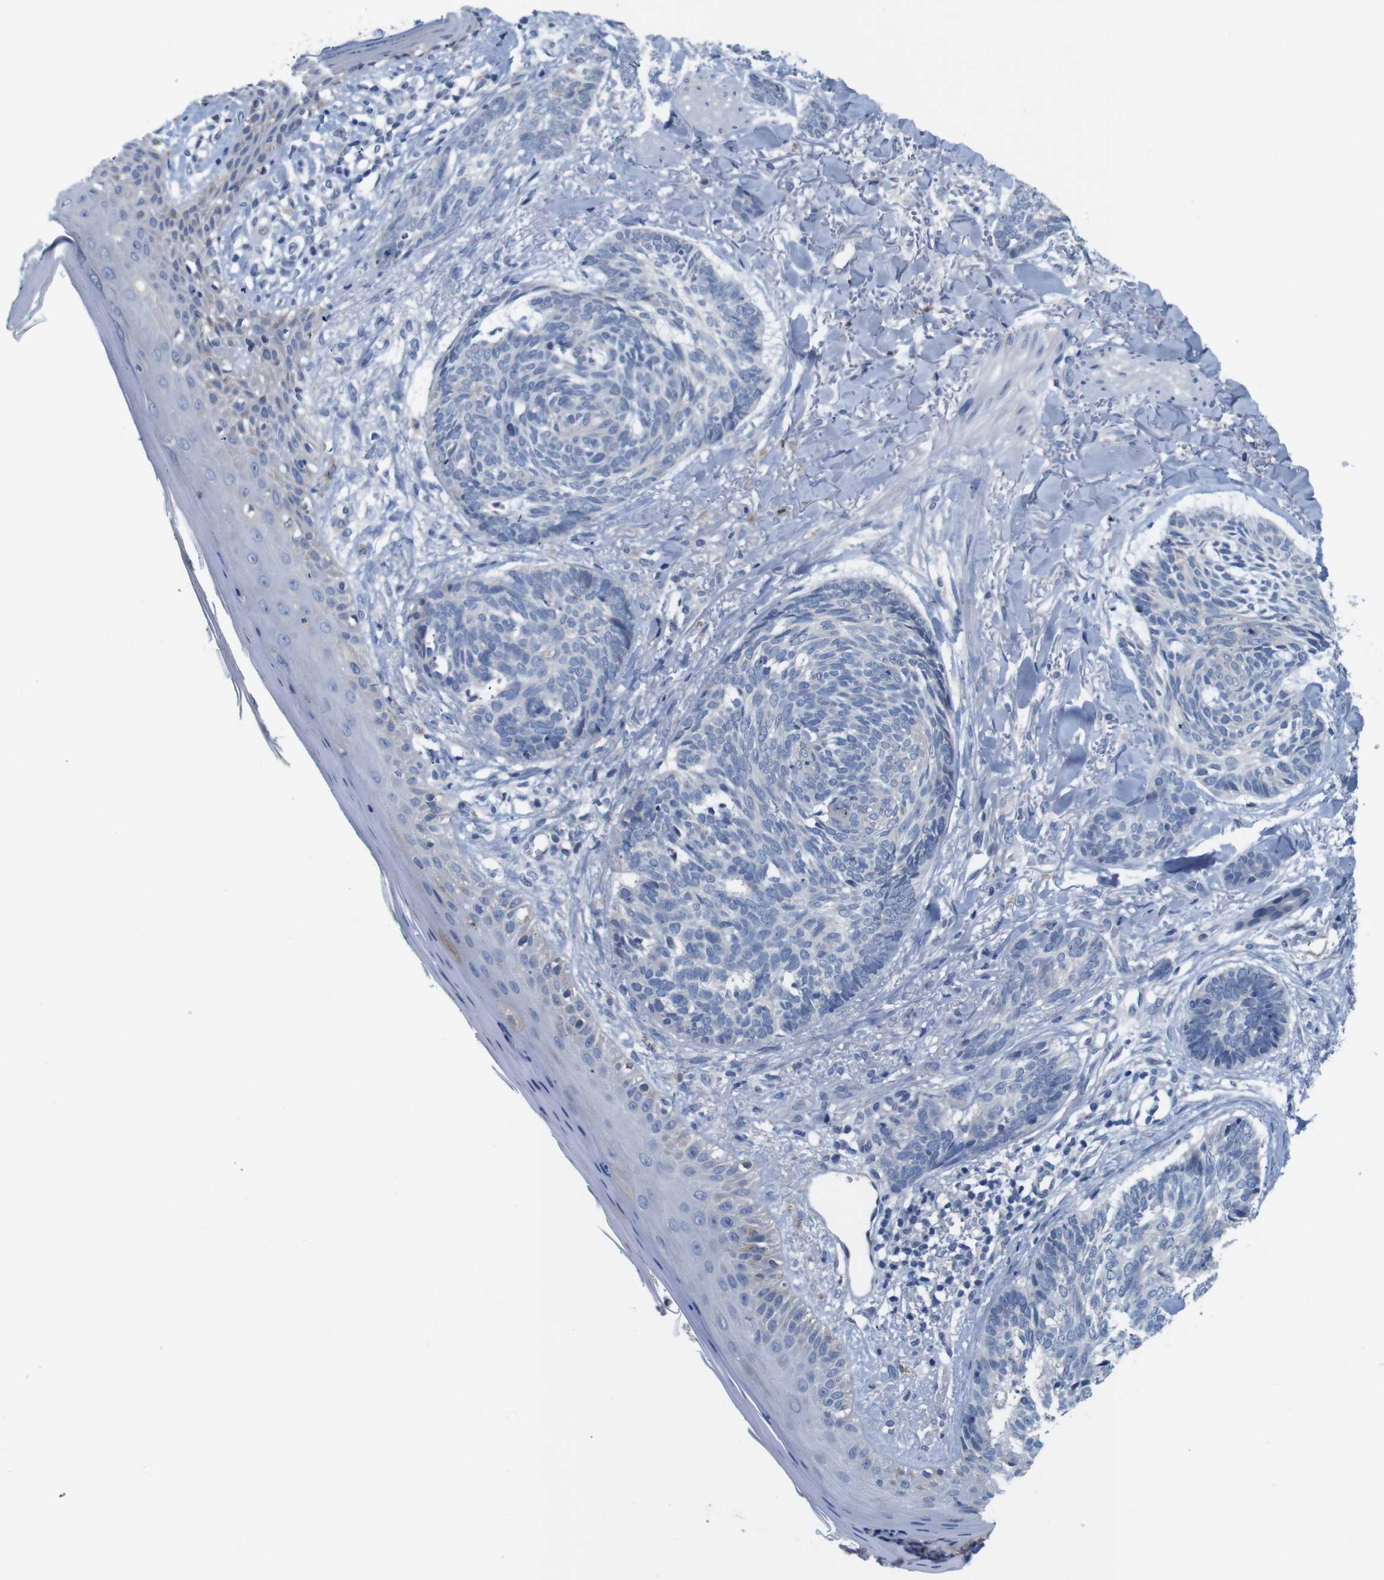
{"staining": {"intensity": "negative", "quantity": "none", "location": "none"}, "tissue": "skin cancer", "cell_type": "Tumor cells", "image_type": "cancer", "snomed": [{"axis": "morphology", "description": "Basal cell carcinoma"}, {"axis": "topography", "description": "Skin"}], "caption": "This is an immunohistochemistry (IHC) image of human skin basal cell carcinoma. There is no positivity in tumor cells.", "gene": "C1RL", "patient": {"sex": "male", "age": 43}}